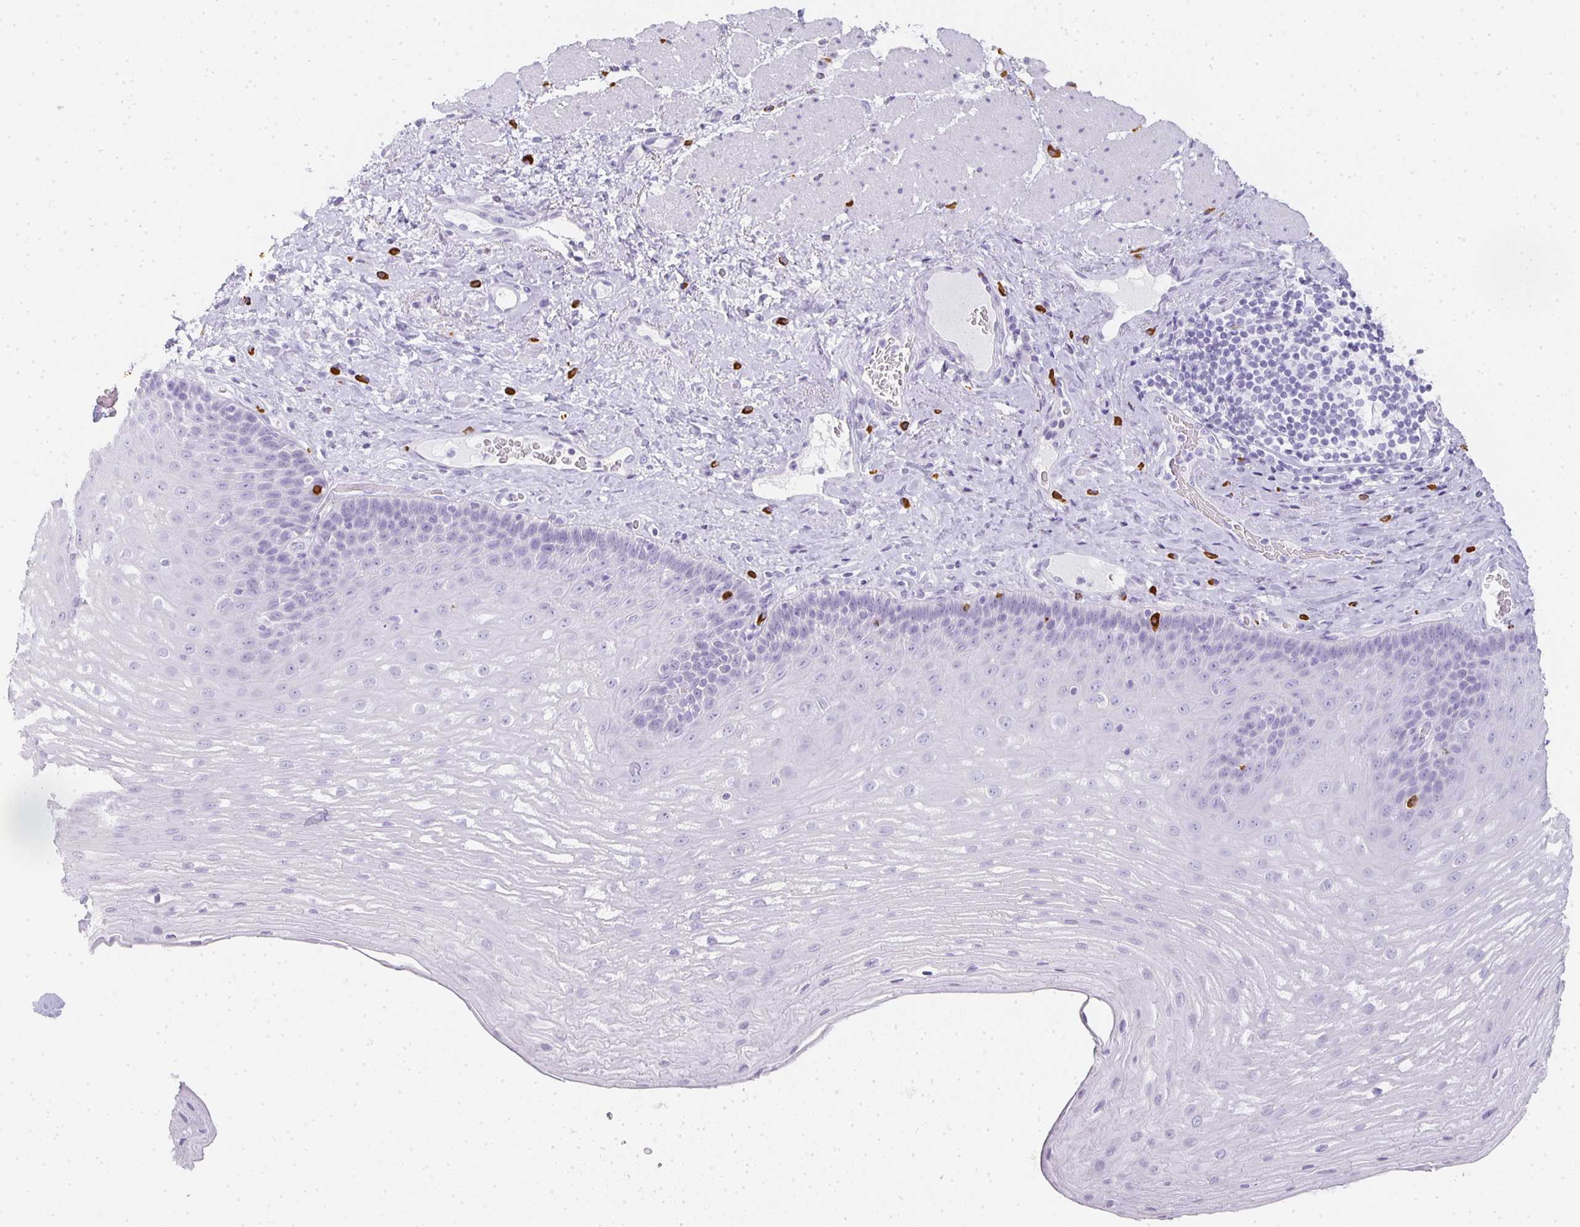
{"staining": {"intensity": "negative", "quantity": "none", "location": "none"}, "tissue": "esophagus", "cell_type": "Squamous epithelial cells", "image_type": "normal", "snomed": [{"axis": "morphology", "description": "Normal tissue, NOS"}, {"axis": "topography", "description": "Esophagus"}], "caption": "The image reveals no significant staining in squamous epithelial cells of esophagus.", "gene": "TPSD1", "patient": {"sex": "male", "age": 62}}